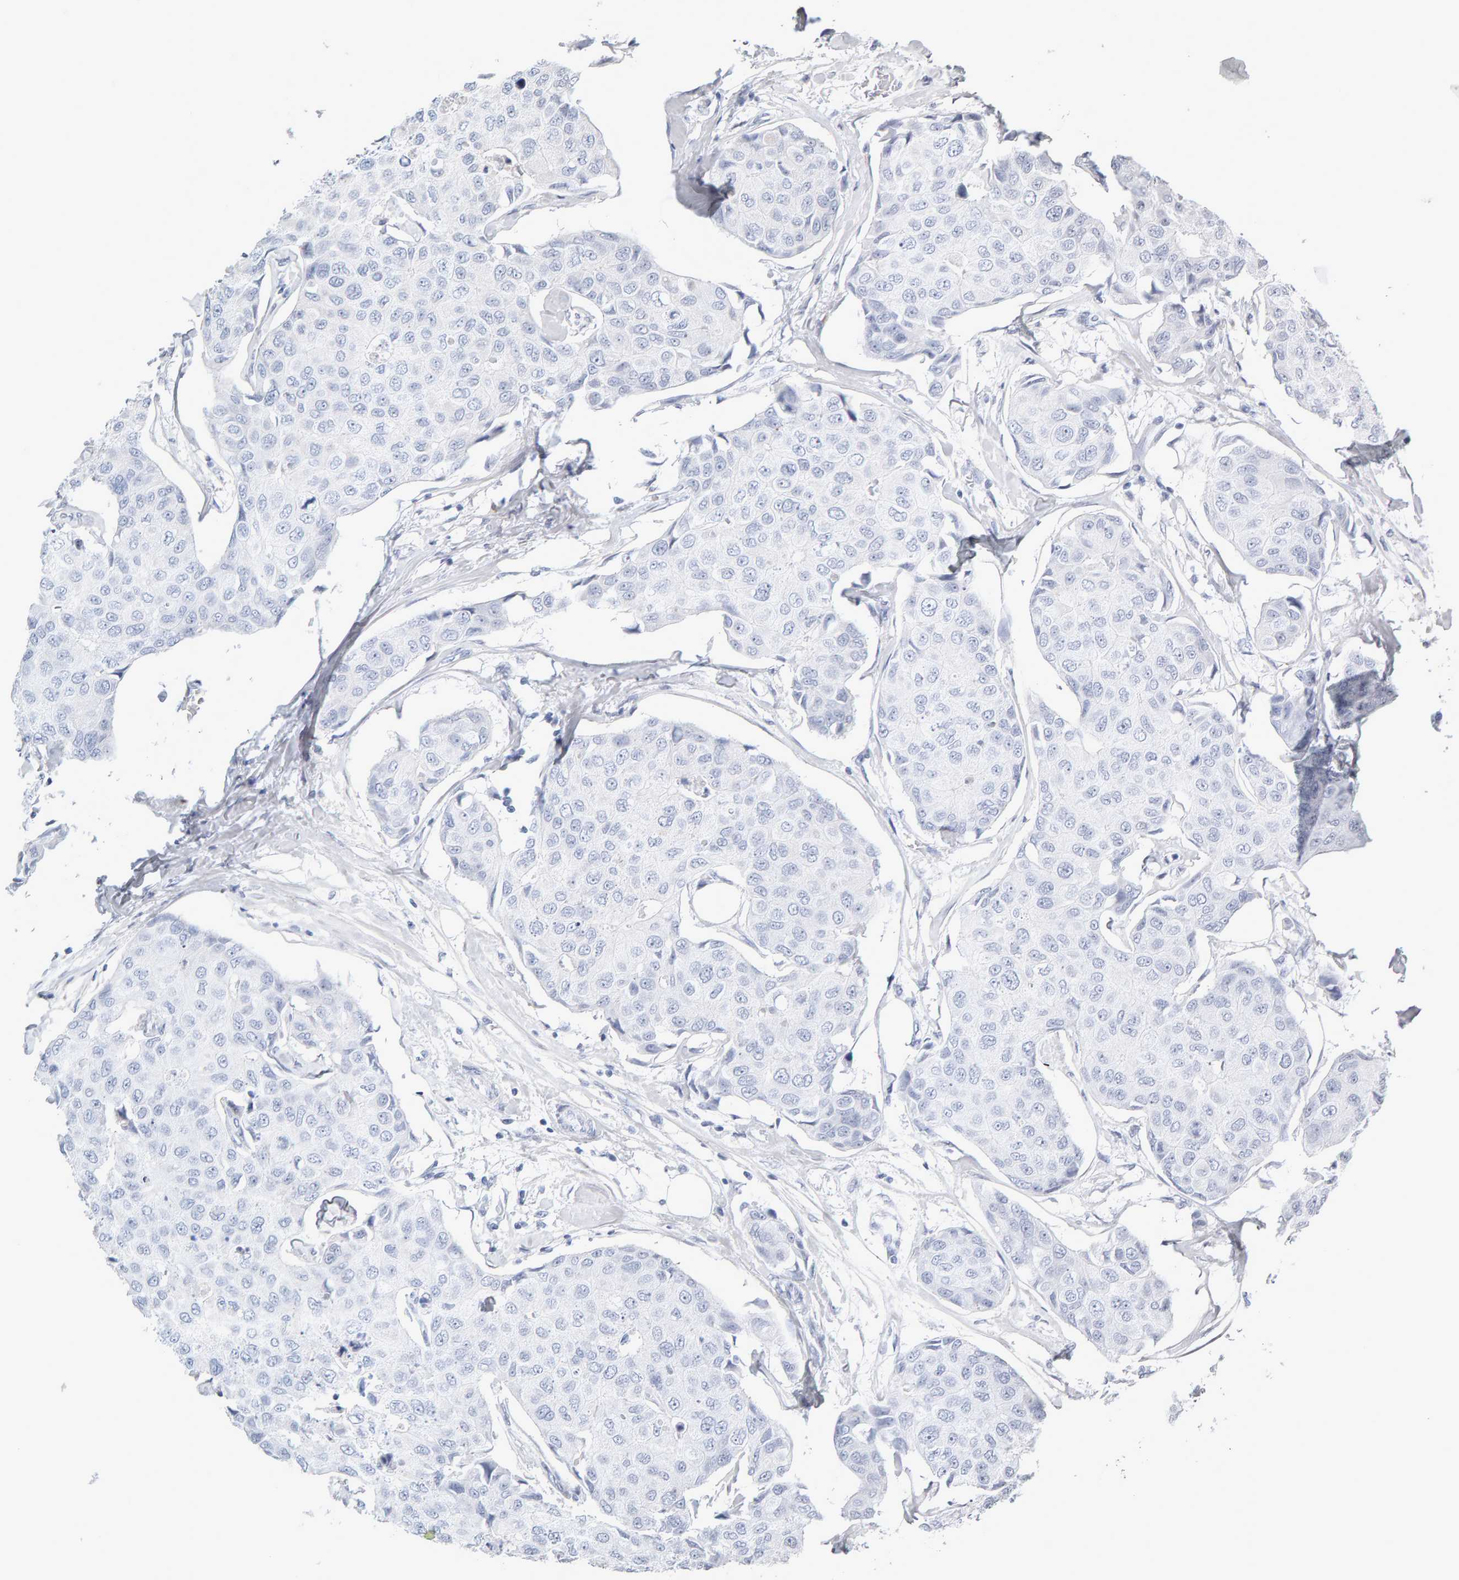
{"staining": {"intensity": "negative", "quantity": "none", "location": "none"}, "tissue": "breast cancer", "cell_type": "Tumor cells", "image_type": "cancer", "snomed": [{"axis": "morphology", "description": "Duct carcinoma"}, {"axis": "topography", "description": "Breast"}], "caption": "DAB (3,3'-diaminobenzidine) immunohistochemical staining of breast cancer (intraductal carcinoma) shows no significant expression in tumor cells.", "gene": "ENGASE", "patient": {"sex": "female", "age": 80}}